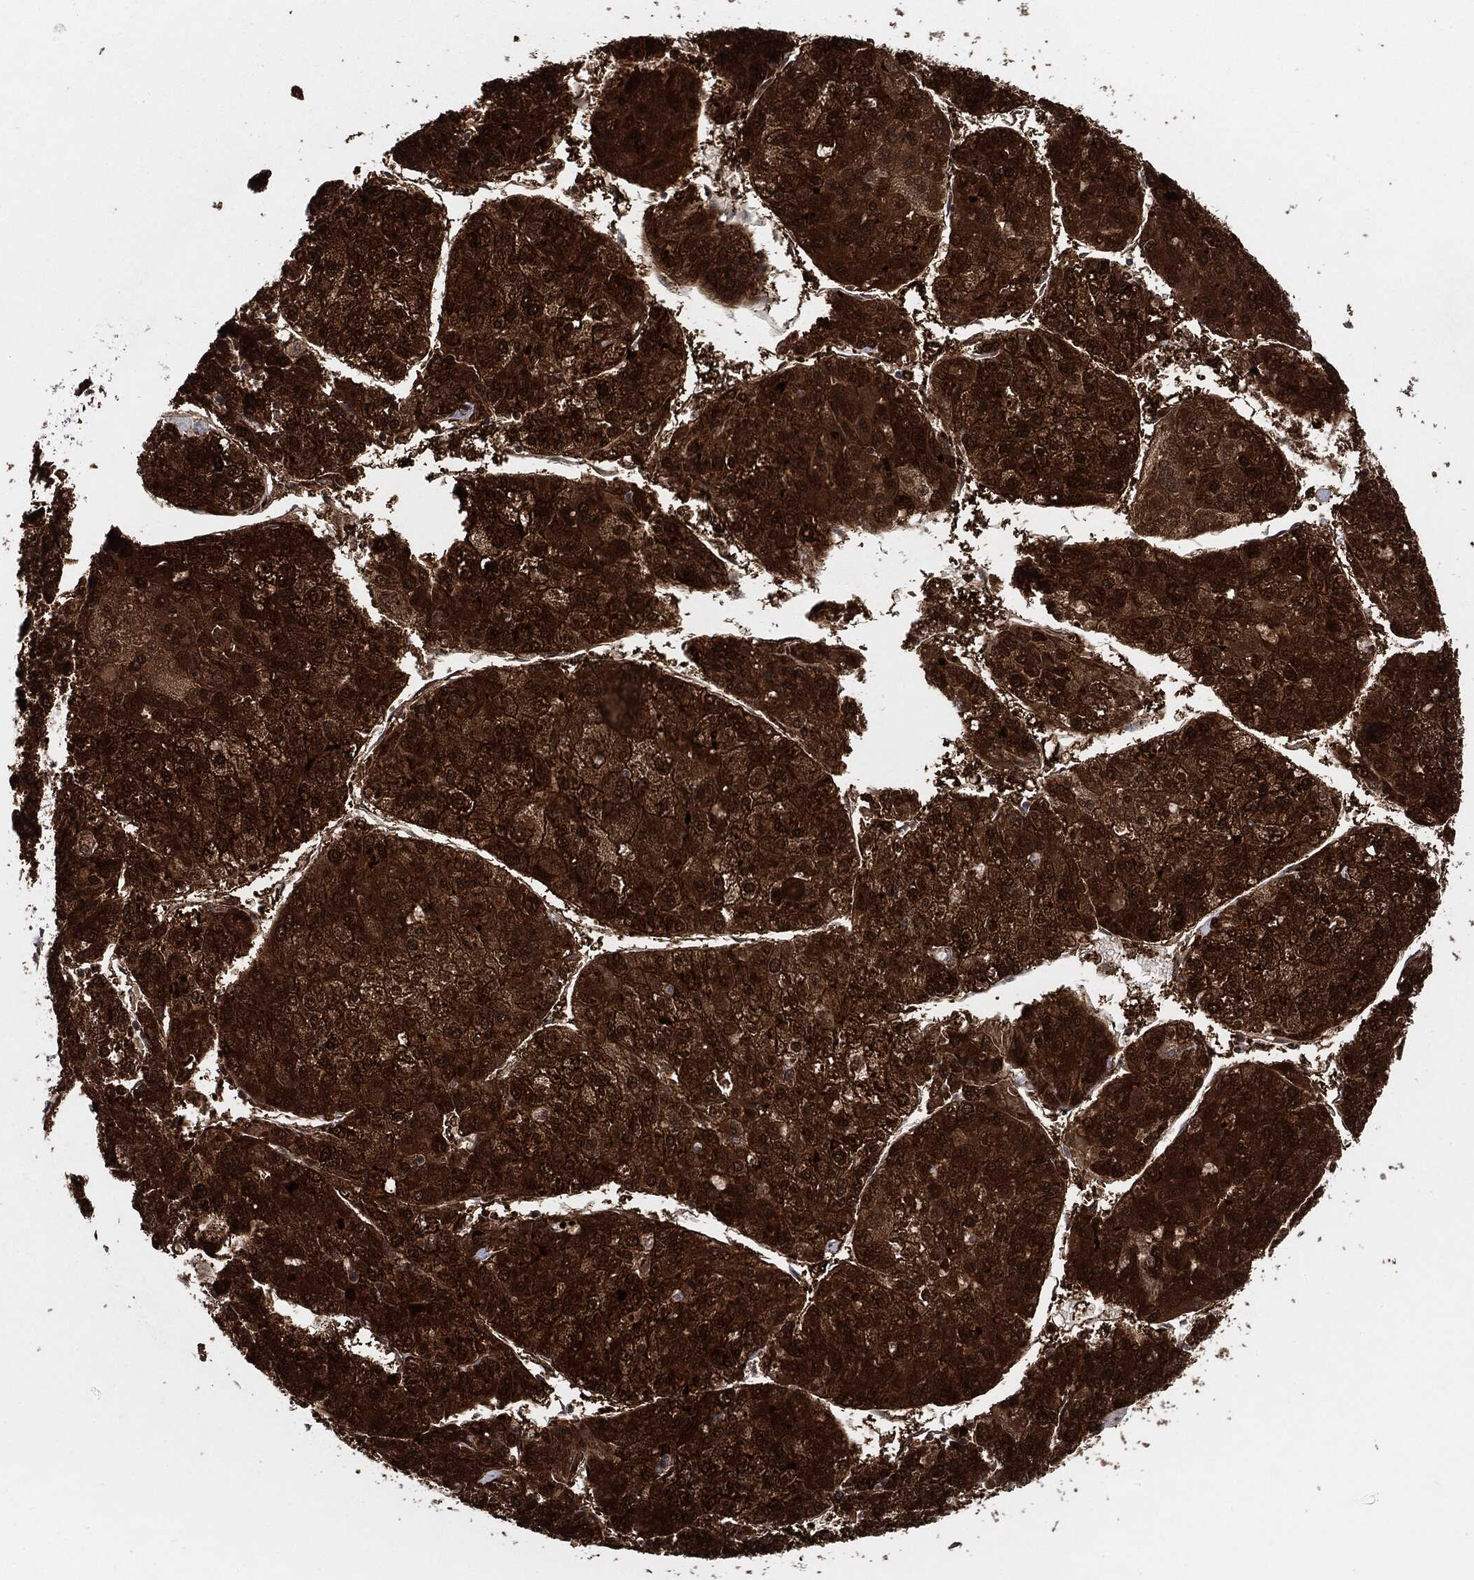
{"staining": {"intensity": "strong", "quantity": ">75%", "location": "cytoplasmic/membranous,nuclear"}, "tissue": "liver cancer", "cell_type": "Tumor cells", "image_type": "cancer", "snomed": [{"axis": "morphology", "description": "Carcinoma, Hepatocellular, NOS"}, {"axis": "topography", "description": "Liver"}], "caption": "Immunohistochemistry (IHC) staining of liver cancer (hepatocellular carcinoma), which exhibits high levels of strong cytoplasmic/membranous and nuclear expression in approximately >75% of tumor cells indicating strong cytoplasmic/membranous and nuclear protein staining. The staining was performed using DAB (brown) for protein detection and nuclei were counterstained in hematoxylin (blue).", "gene": "CUTA", "patient": {"sex": "male", "age": 43}}